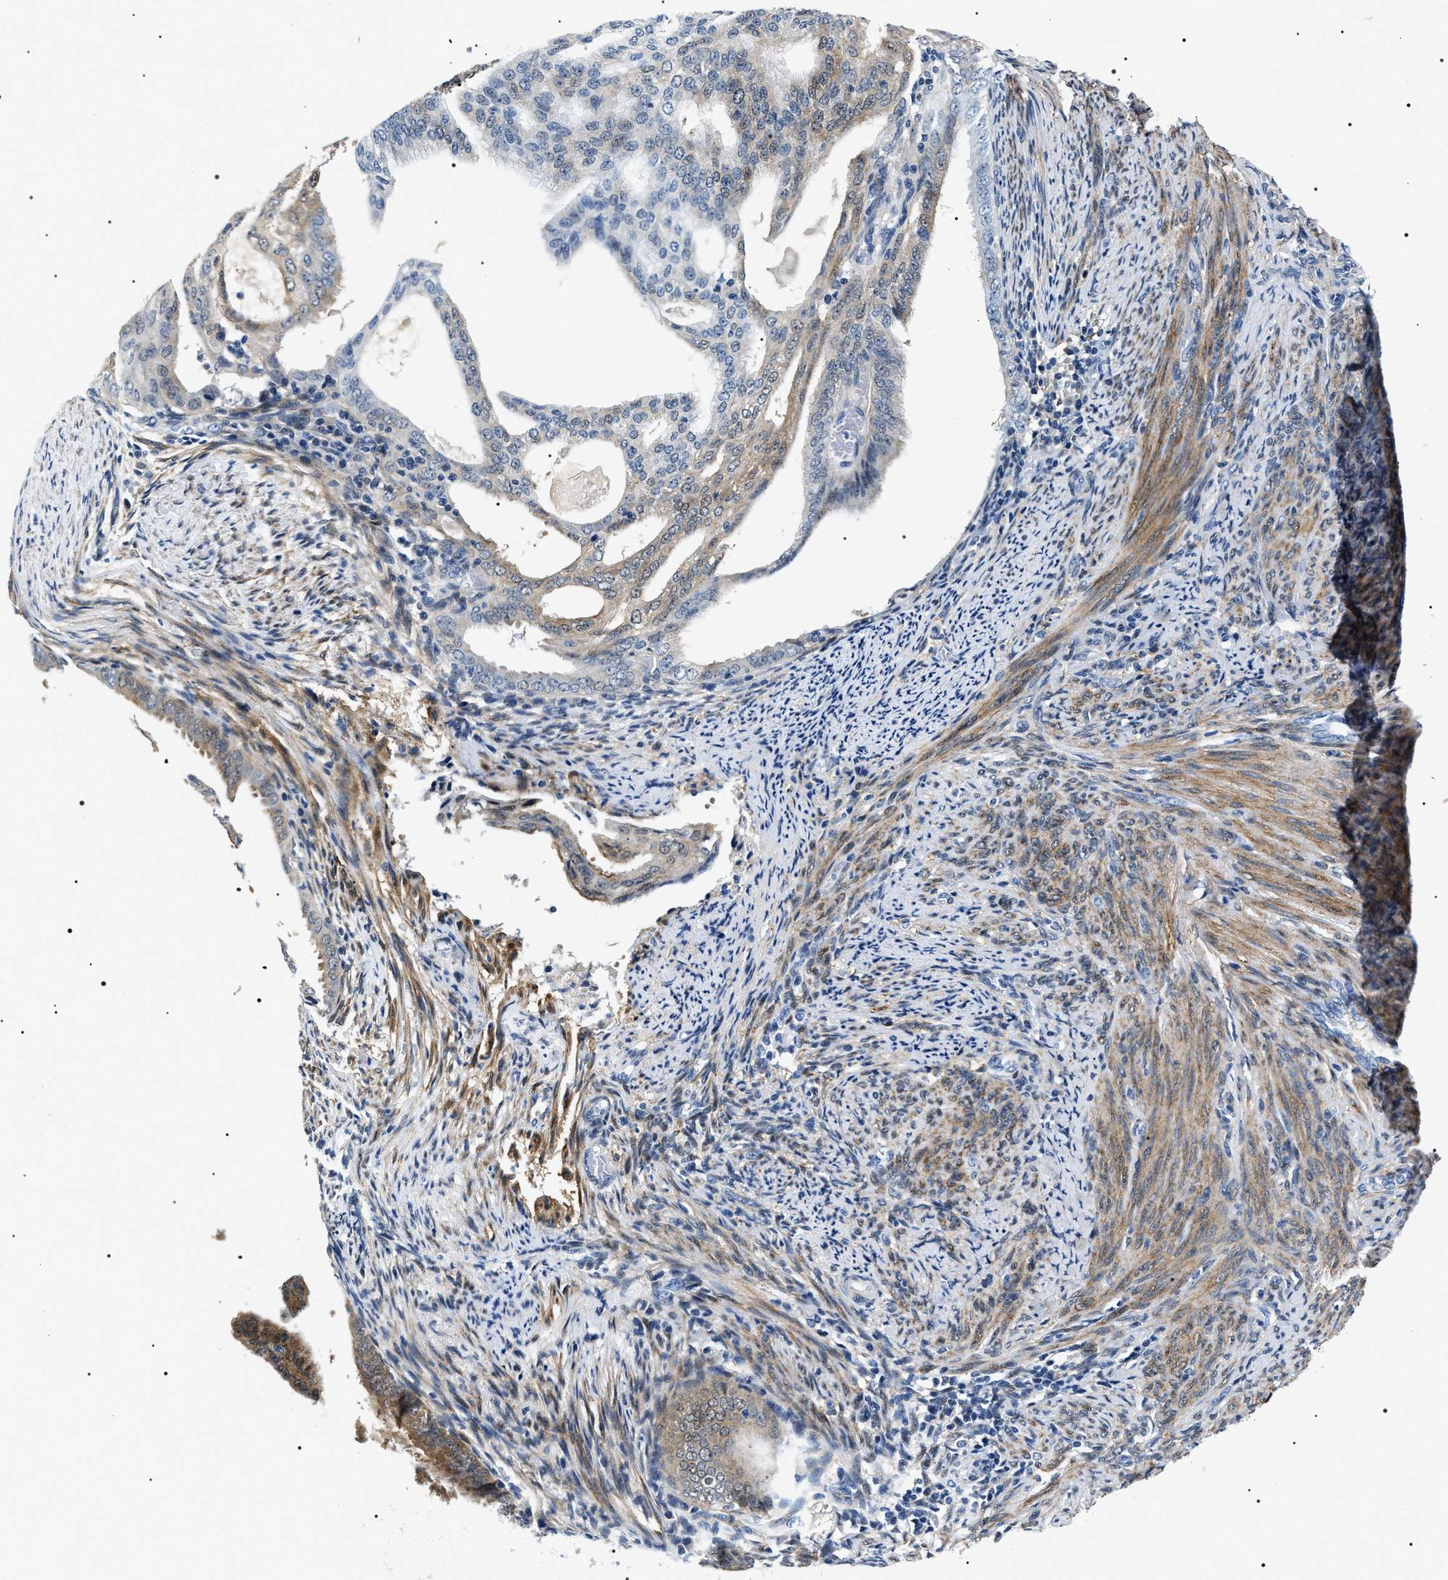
{"staining": {"intensity": "weak", "quantity": "<25%", "location": "cytoplasmic/membranous"}, "tissue": "endometrial cancer", "cell_type": "Tumor cells", "image_type": "cancer", "snomed": [{"axis": "morphology", "description": "Adenocarcinoma, NOS"}, {"axis": "topography", "description": "Endometrium"}], "caption": "Micrograph shows no significant protein positivity in tumor cells of endometrial cancer (adenocarcinoma).", "gene": "BAG2", "patient": {"sex": "female", "age": 58}}